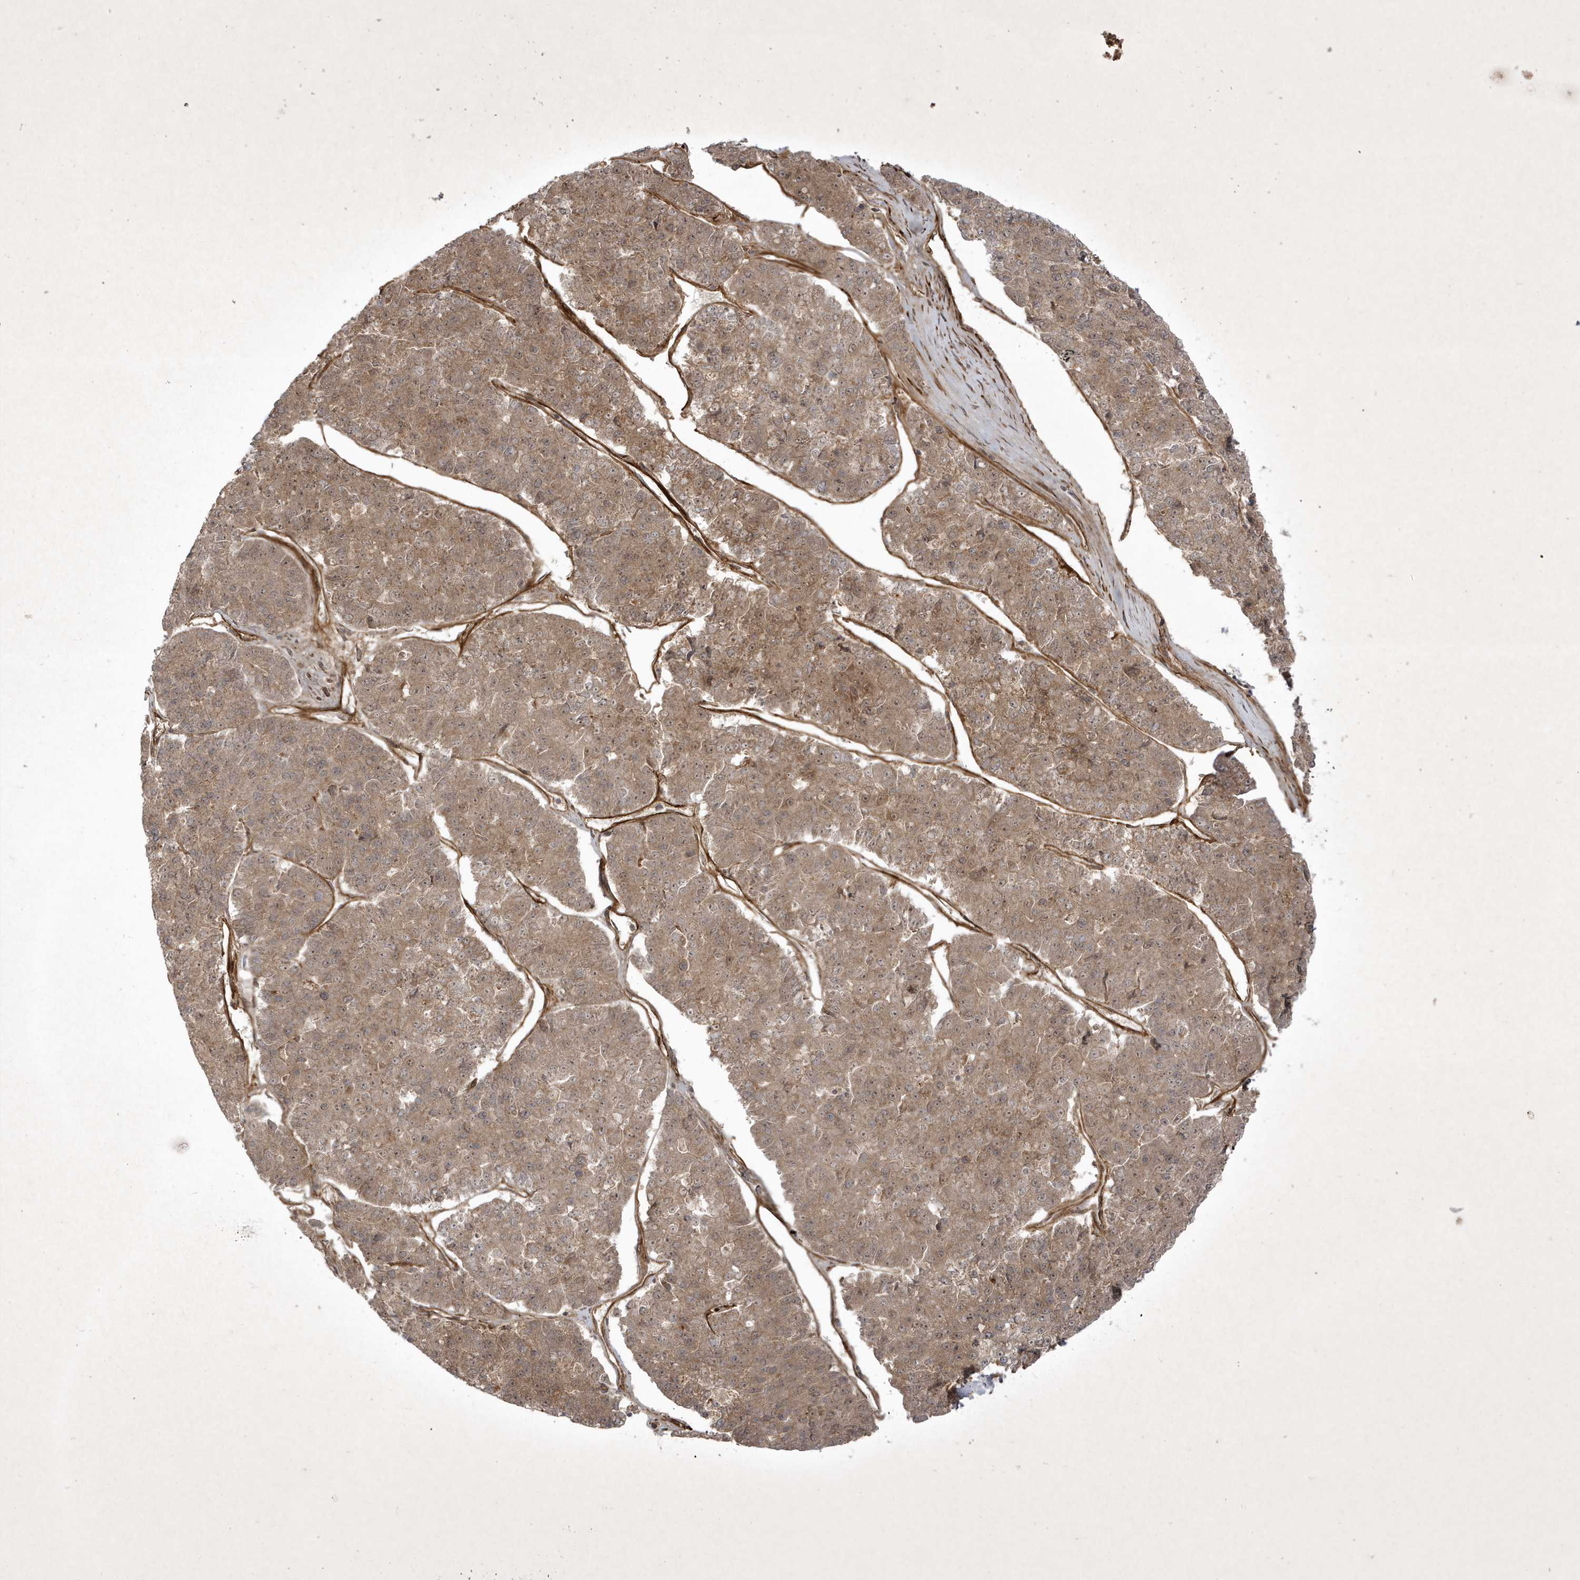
{"staining": {"intensity": "moderate", "quantity": ">75%", "location": "cytoplasmic/membranous"}, "tissue": "pancreatic cancer", "cell_type": "Tumor cells", "image_type": "cancer", "snomed": [{"axis": "morphology", "description": "Adenocarcinoma, NOS"}, {"axis": "topography", "description": "Pancreas"}], "caption": "Pancreatic cancer stained with DAB (3,3'-diaminobenzidine) IHC demonstrates medium levels of moderate cytoplasmic/membranous staining in approximately >75% of tumor cells. The protein of interest is shown in brown color, while the nuclei are stained blue.", "gene": "FAM83C", "patient": {"sex": "male", "age": 50}}